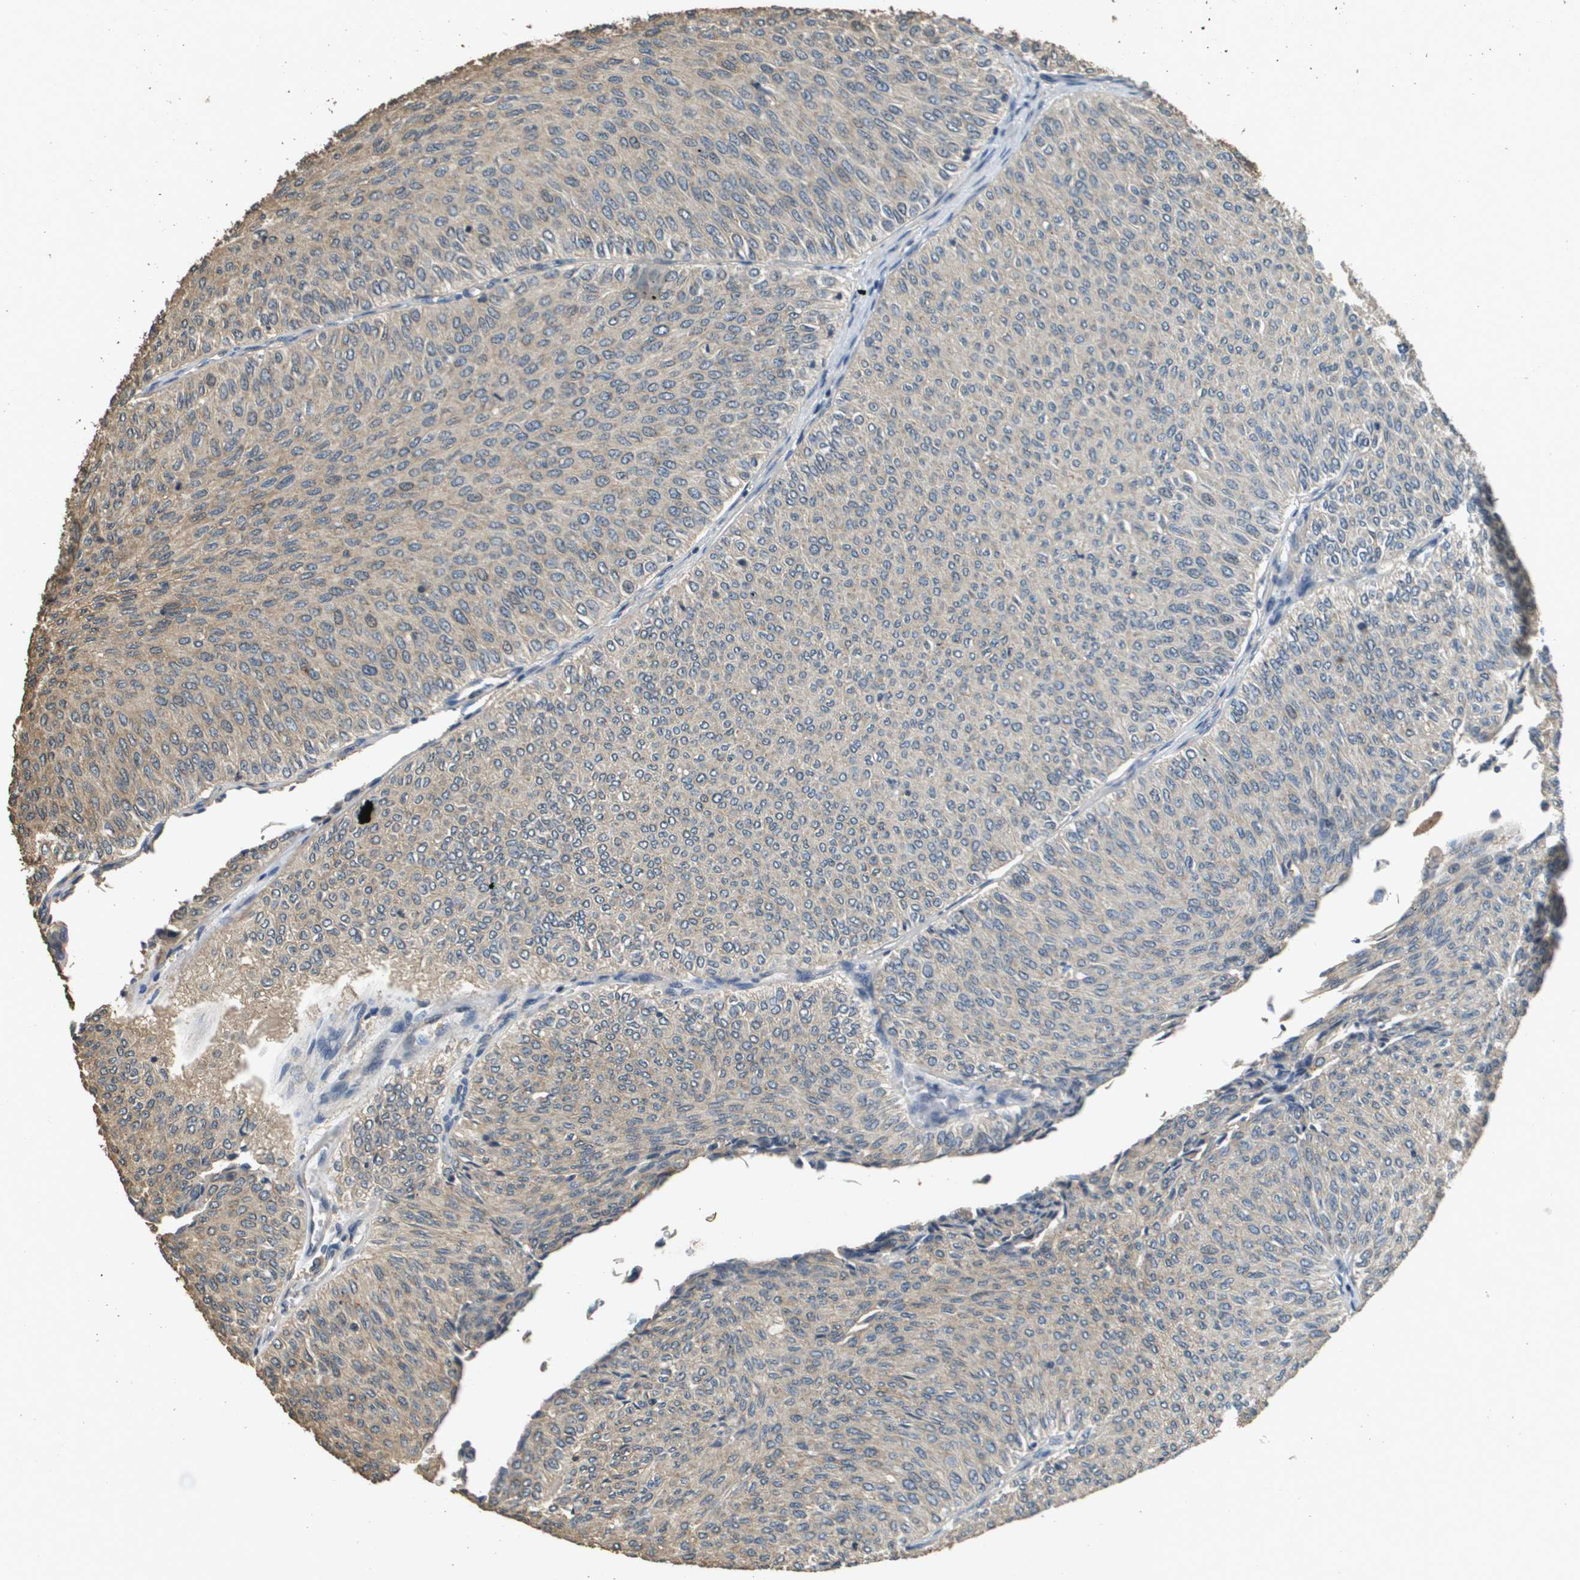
{"staining": {"intensity": "weak", "quantity": ">75%", "location": "cytoplasmic/membranous"}, "tissue": "urothelial cancer", "cell_type": "Tumor cells", "image_type": "cancer", "snomed": [{"axis": "morphology", "description": "Urothelial carcinoma, Low grade"}, {"axis": "topography", "description": "Urinary bladder"}], "caption": "Urothelial carcinoma (low-grade) stained with a protein marker reveals weak staining in tumor cells.", "gene": "RAB6B", "patient": {"sex": "male", "age": 78}}